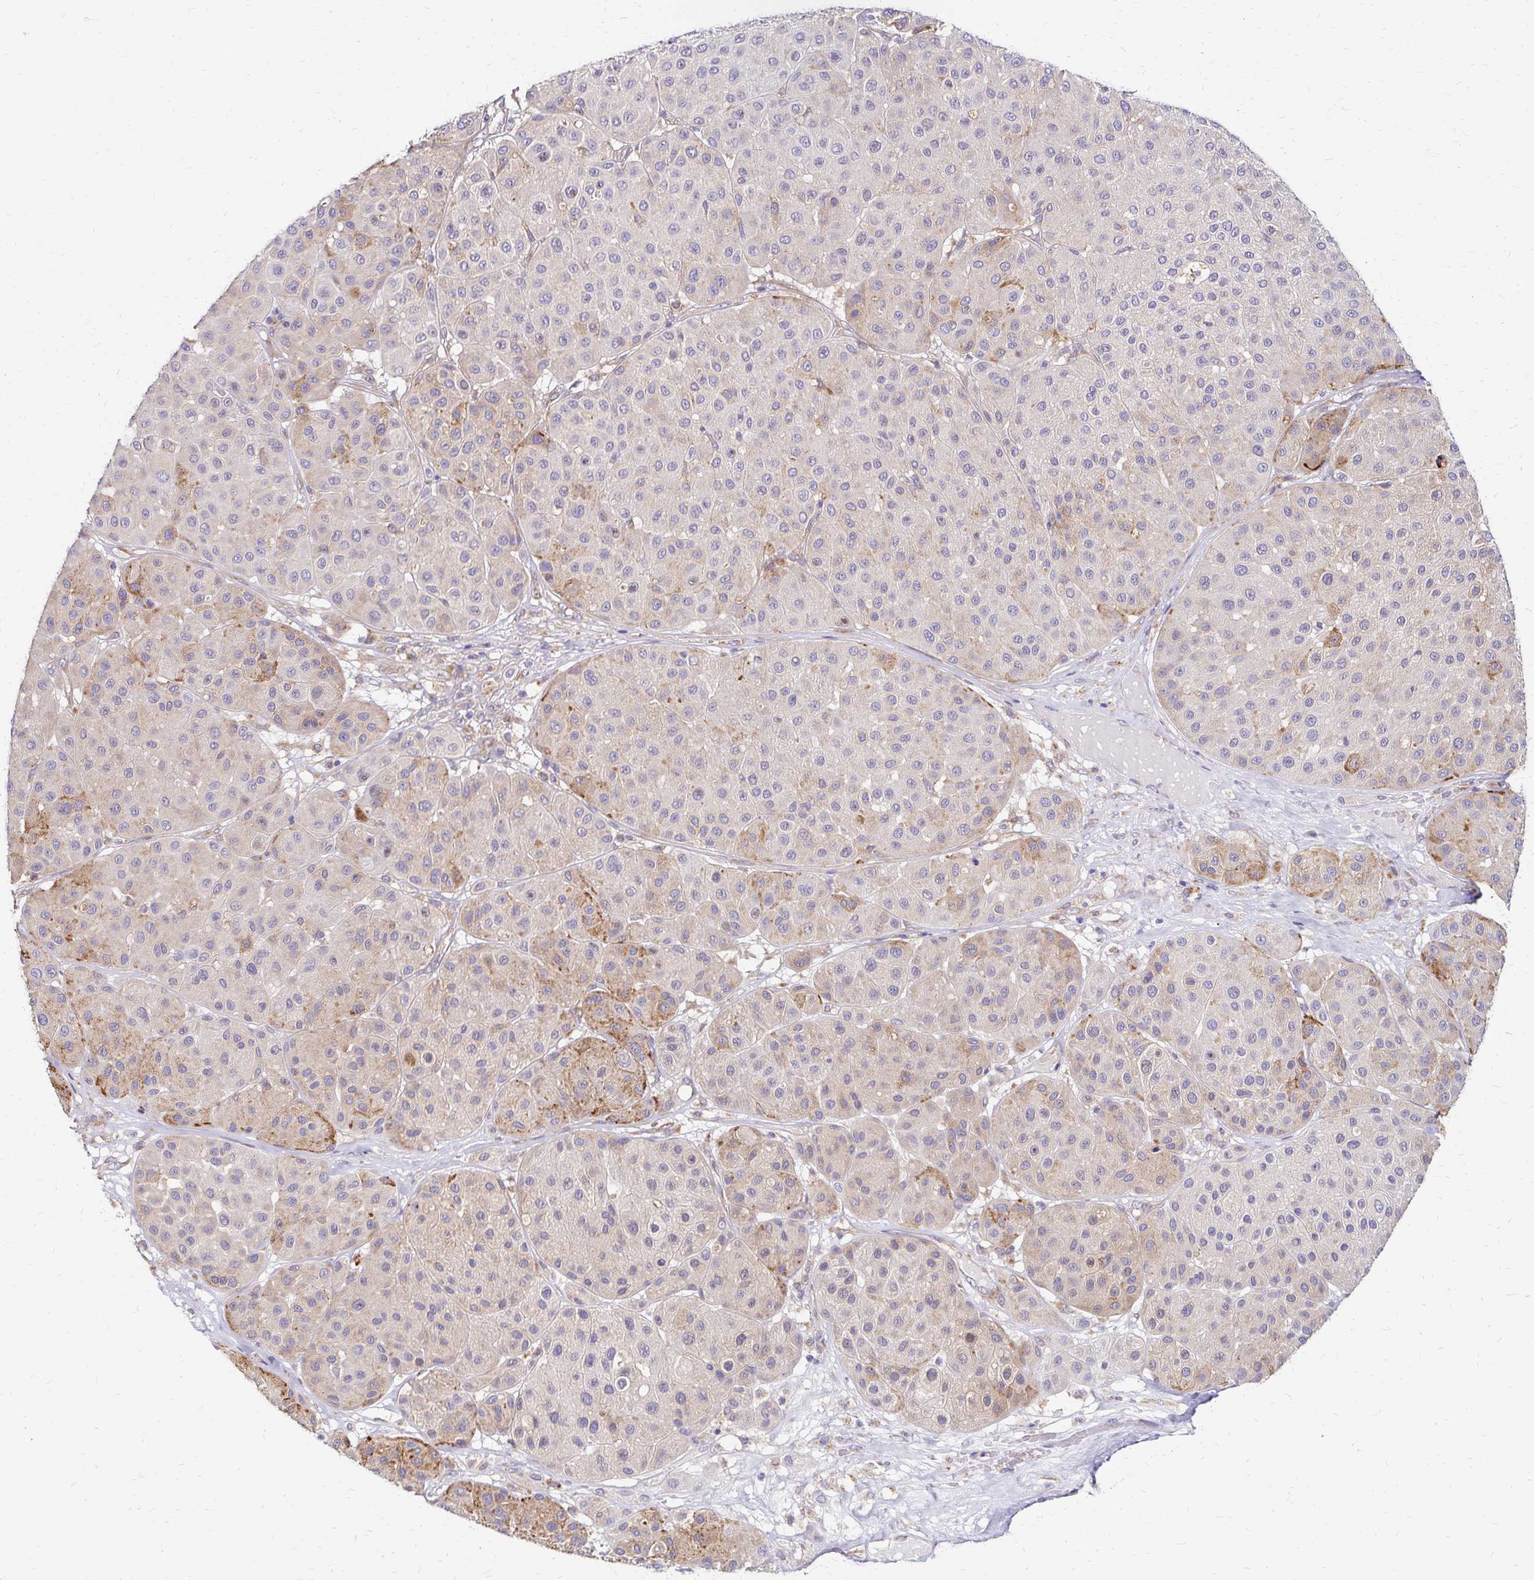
{"staining": {"intensity": "weak", "quantity": "<25%", "location": "cytoplasmic/membranous"}, "tissue": "melanoma", "cell_type": "Tumor cells", "image_type": "cancer", "snomed": [{"axis": "morphology", "description": "Malignant melanoma, Metastatic site"}, {"axis": "topography", "description": "Smooth muscle"}], "caption": "DAB immunohistochemical staining of melanoma reveals no significant positivity in tumor cells. (Brightfield microscopy of DAB (3,3'-diaminobenzidine) IHC at high magnification).", "gene": "IDUA", "patient": {"sex": "male", "age": 41}}